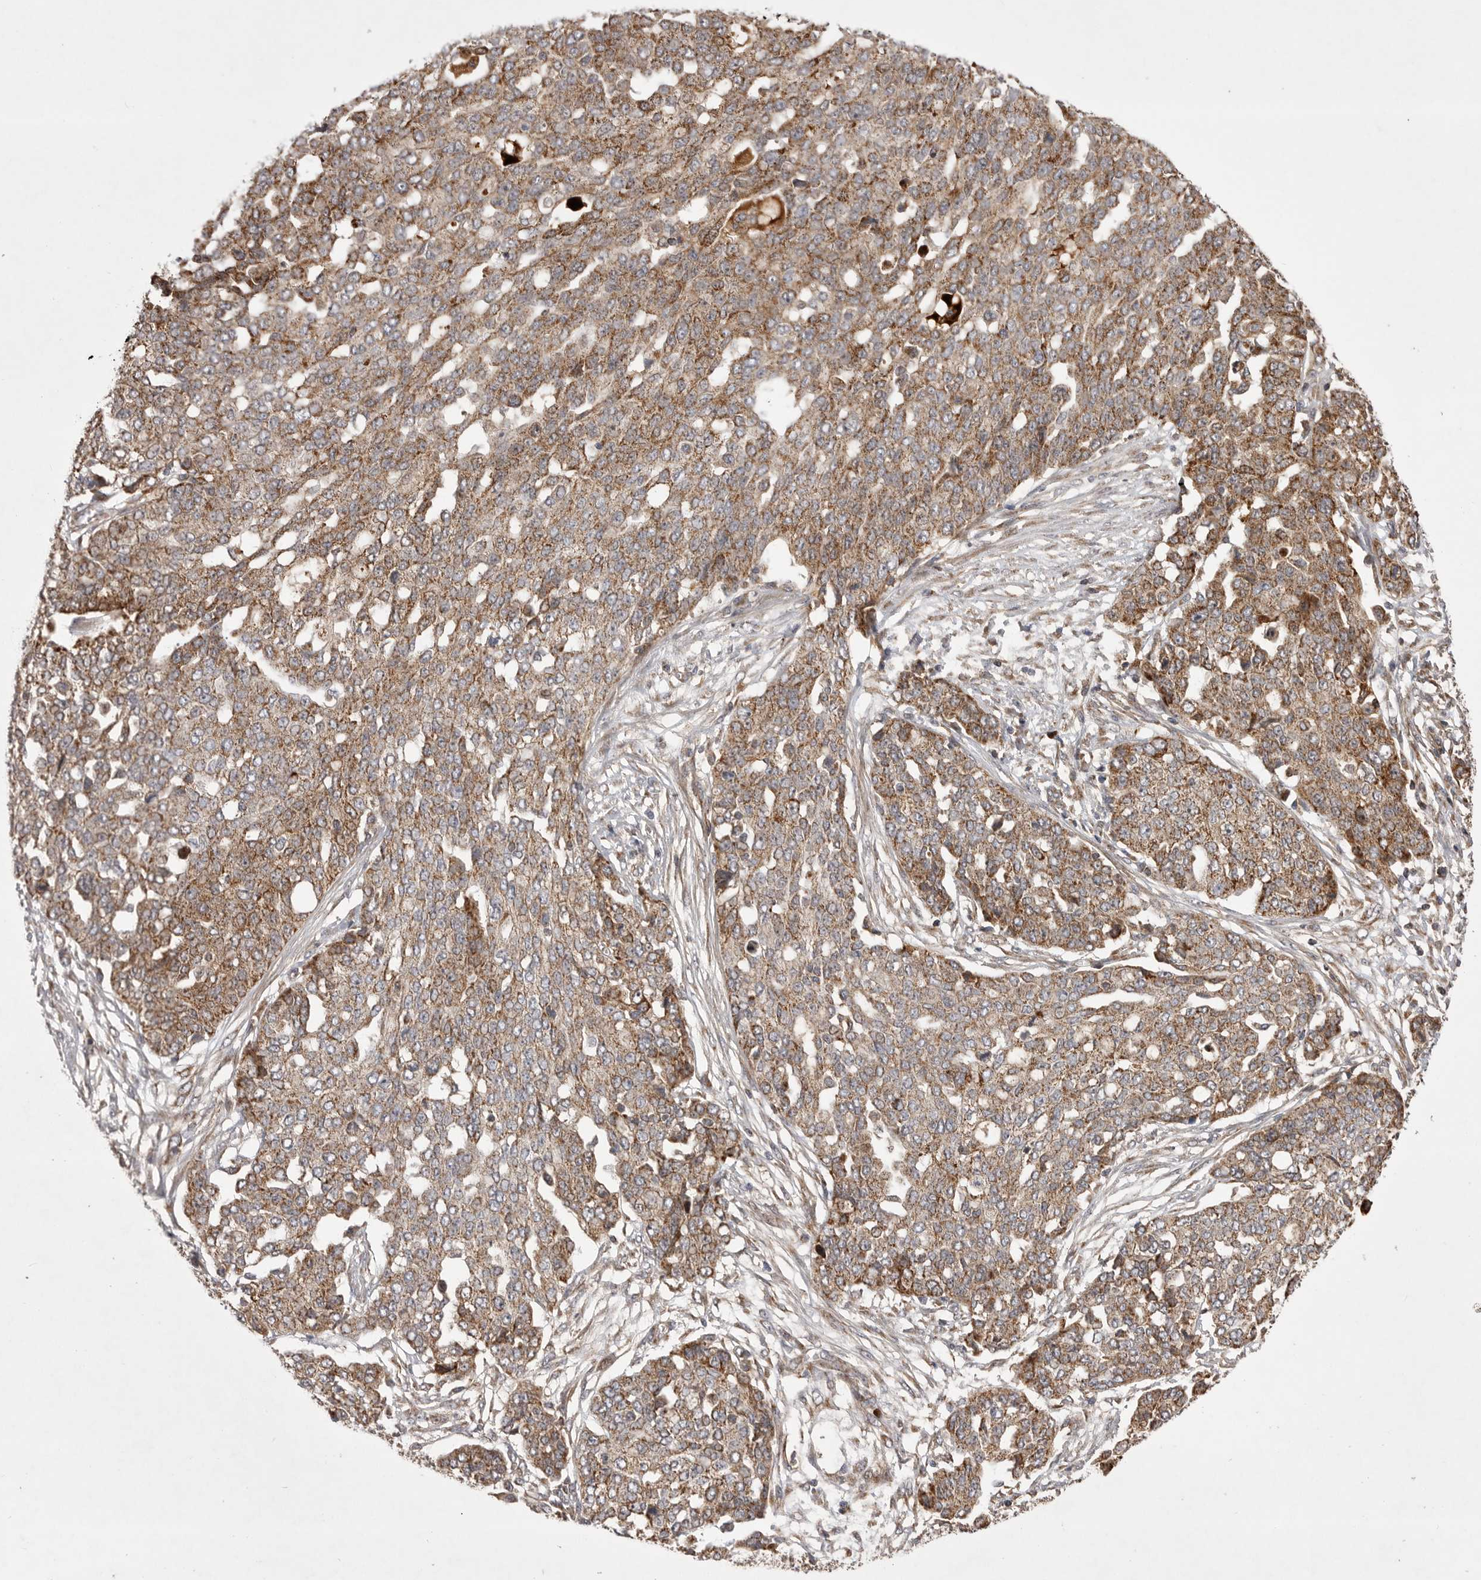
{"staining": {"intensity": "moderate", "quantity": ">75%", "location": "cytoplasmic/membranous"}, "tissue": "ovarian cancer", "cell_type": "Tumor cells", "image_type": "cancer", "snomed": [{"axis": "morphology", "description": "Cystadenocarcinoma, serous, NOS"}, {"axis": "topography", "description": "Soft tissue"}, {"axis": "topography", "description": "Ovary"}], "caption": "Moderate cytoplasmic/membranous expression for a protein is identified in about >75% of tumor cells of ovarian cancer using immunohistochemistry (IHC).", "gene": "KYAT3", "patient": {"sex": "female", "age": 57}}